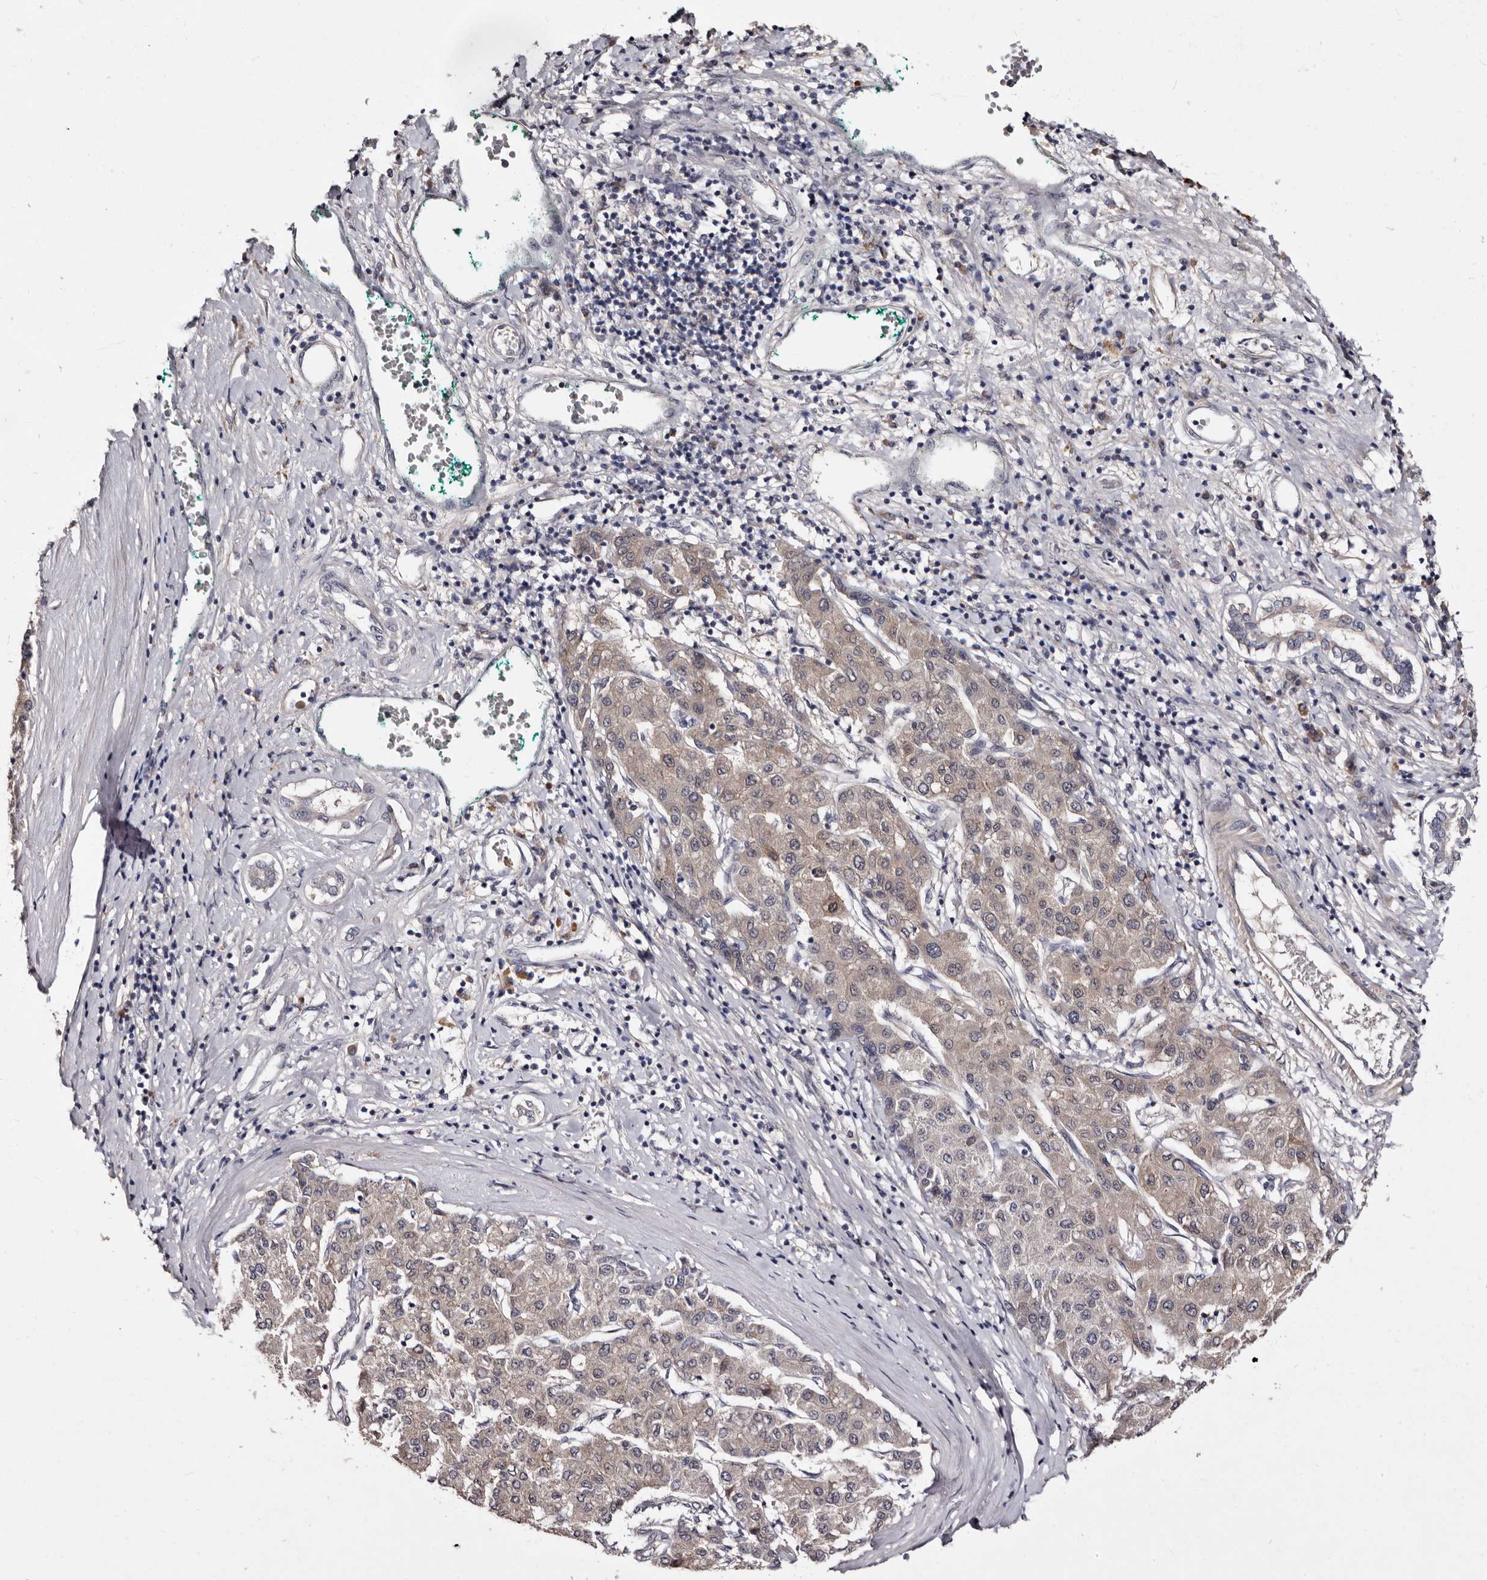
{"staining": {"intensity": "weak", "quantity": "25%-75%", "location": "cytoplasmic/membranous"}, "tissue": "liver cancer", "cell_type": "Tumor cells", "image_type": "cancer", "snomed": [{"axis": "morphology", "description": "Carcinoma, Hepatocellular, NOS"}, {"axis": "topography", "description": "Liver"}], "caption": "An IHC histopathology image of tumor tissue is shown. Protein staining in brown shows weak cytoplasmic/membranous positivity in liver hepatocellular carcinoma within tumor cells.", "gene": "LANCL2", "patient": {"sex": "male", "age": 65}}